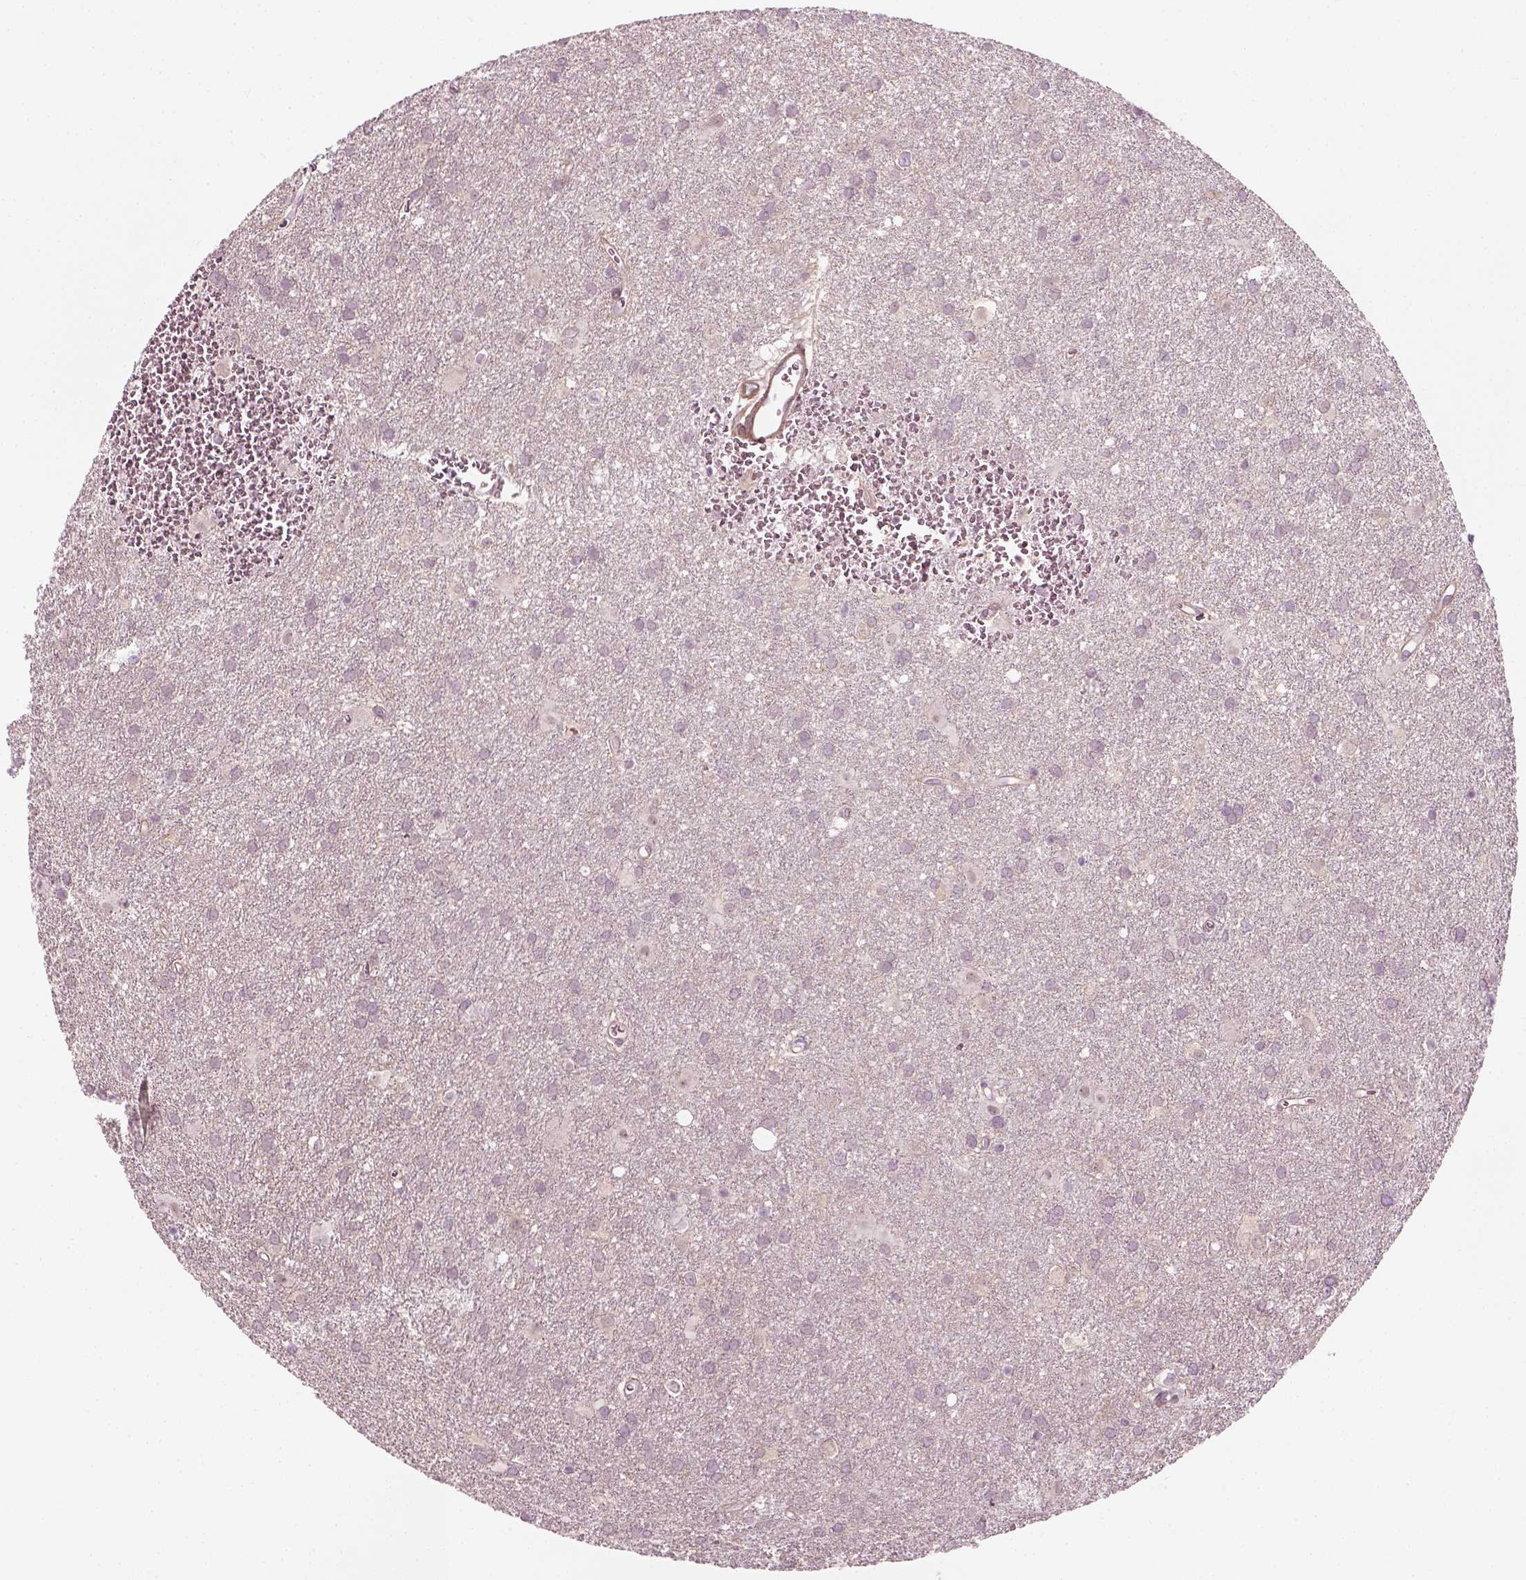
{"staining": {"intensity": "negative", "quantity": "none", "location": "none"}, "tissue": "glioma", "cell_type": "Tumor cells", "image_type": "cancer", "snomed": [{"axis": "morphology", "description": "Glioma, malignant, Low grade"}, {"axis": "topography", "description": "Brain"}], "caption": "Immunohistochemistry histopathology image of human glioma stained for a protein (brown), which demonstrates no staining in tumor cells. (Brightfield microscopy of DAB immunohistochemistry at high magnification).", "gene": "MLIP", "patient": {"sex": "male", "age": 58}}